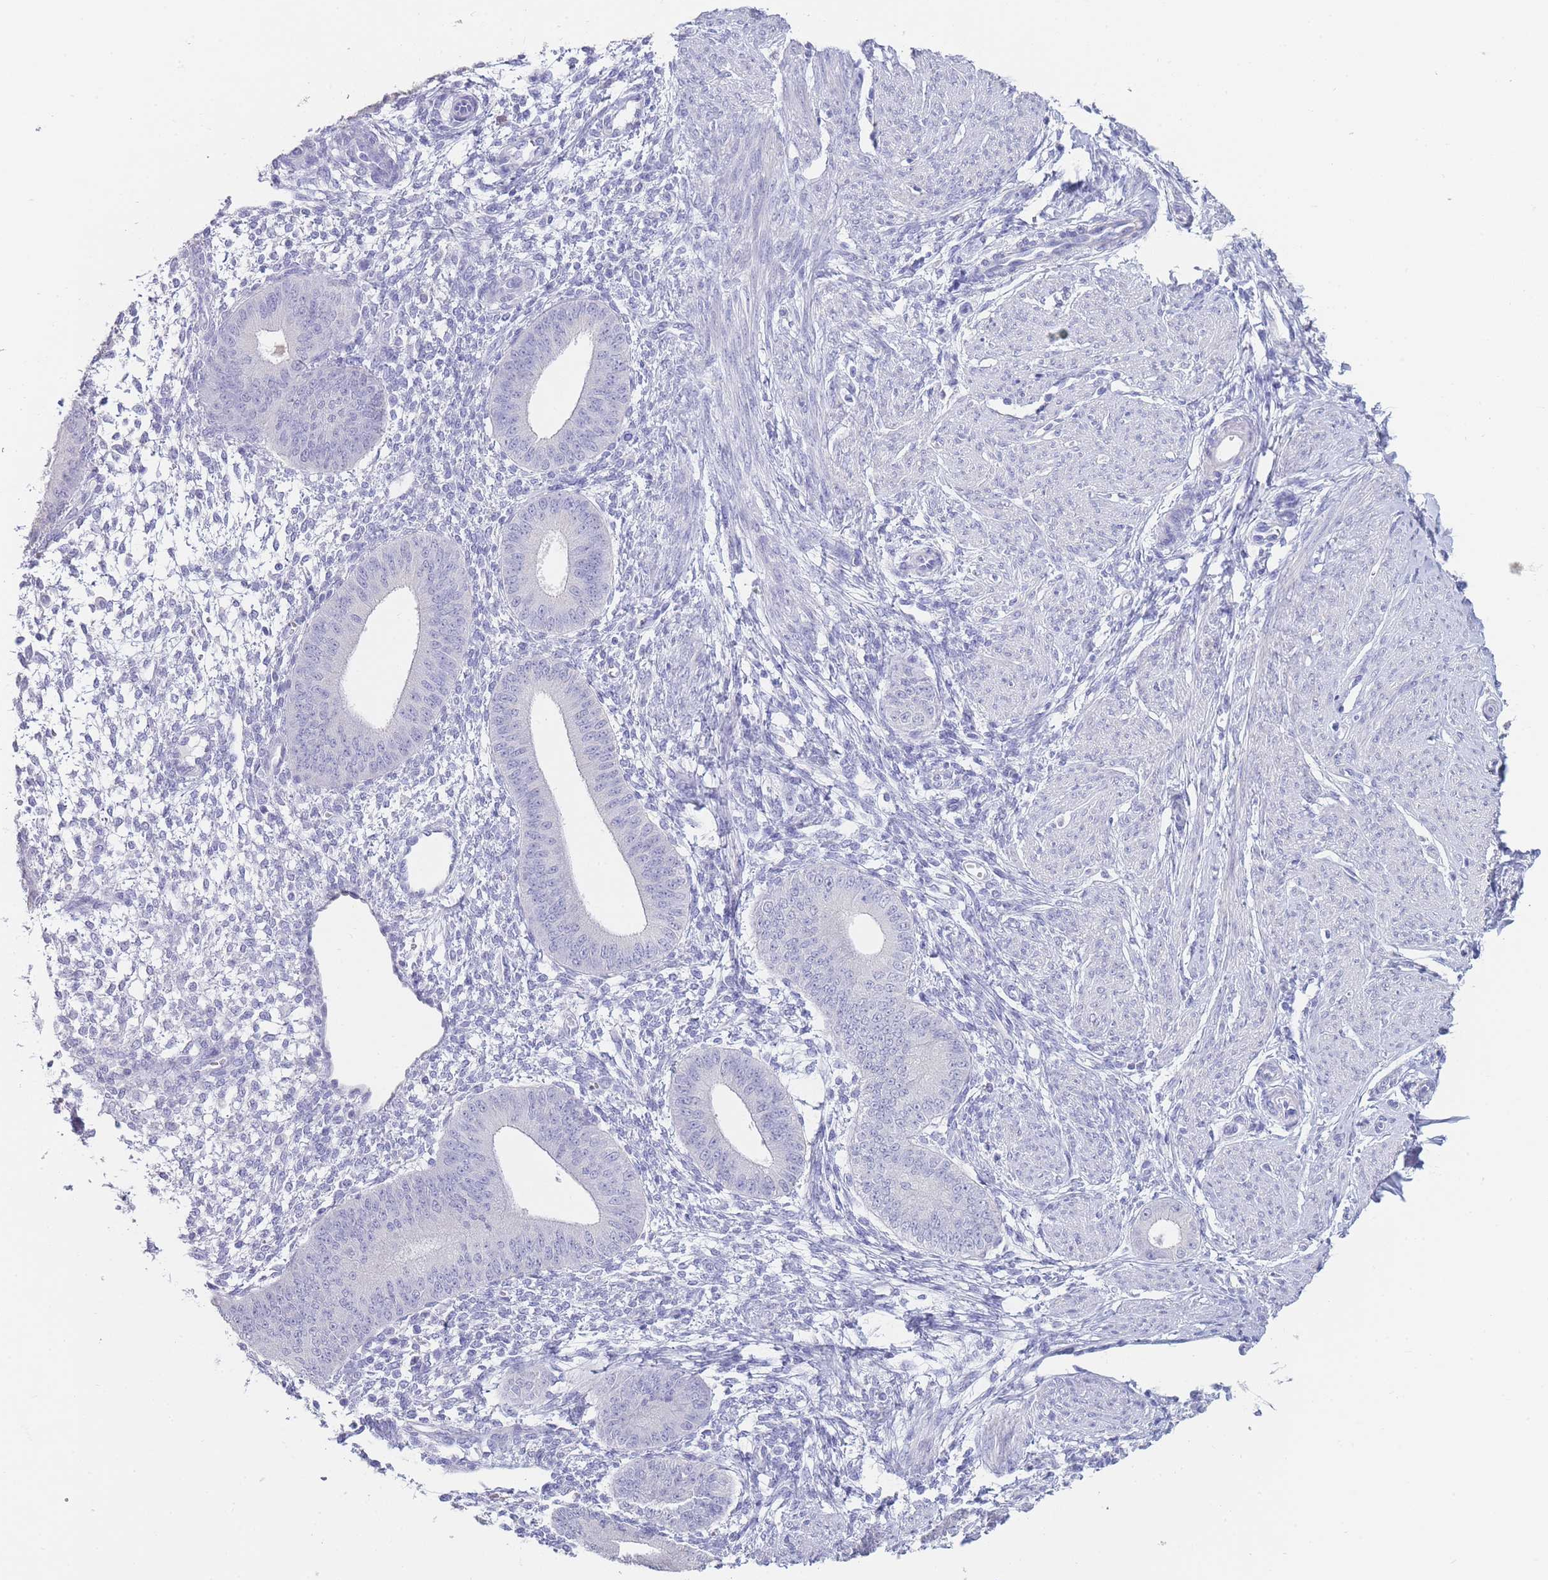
{"staining": {"intensity": "negative", "quantity": "none", "location": "none"}, "tissue": "endometrium", "cell_type": "Cells in endometrial stroma", "image_type": "normal", "snomed": [{"axis": "morphology", "description": "Normal tissue, NOS"}, {"axis": "topography", "description": "Endometrium"}], "caption": "This is an immunohistochemistry (IHC) photomicrograph of unremarkable human endometrium. There is no expression in cells in endometrial stroma.", "gene": "CD37", "patient": {"sex": "female", "age": 49}}